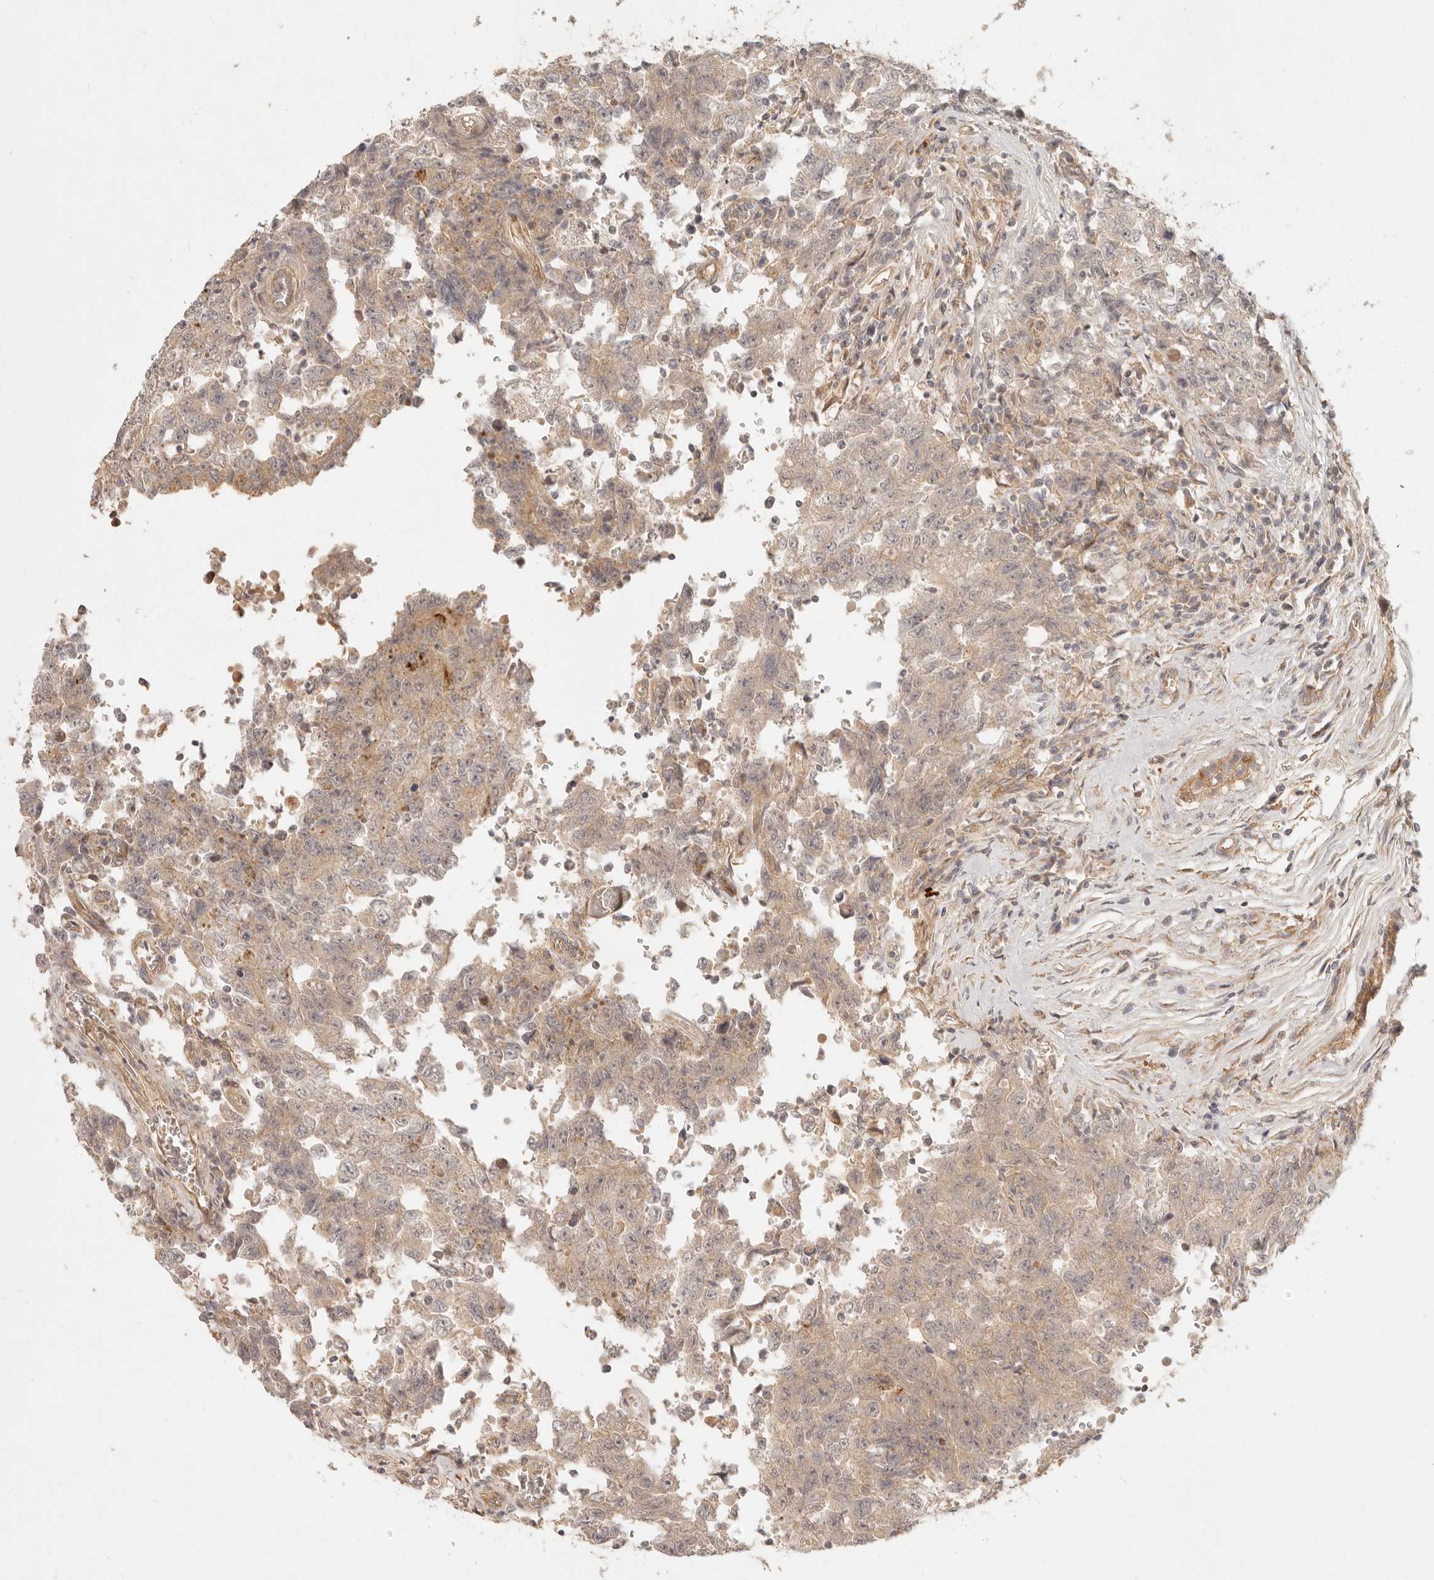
{"staining": {"intensity": "weak", "quantity": ">75%", "location": "cytoplasmic/membranous"}, "tissue": "testis cancer", "cell_type": "Tumor cells", "image_type": "cancer", "snomed": [{"axis": "morphology", "description": "Carcinoma, Embryonal, NOS"}, {"axis": "topography", "description": "Testis"}], "caption": "This is a micrograph of IHC staining of testis cancer (embryonal carcinoma), which shows weak staining in the cytoplasmic/membranous of tumor cells.", "gene": "PPP1R3B", "patient": {"sex": "male", "age": 26}}